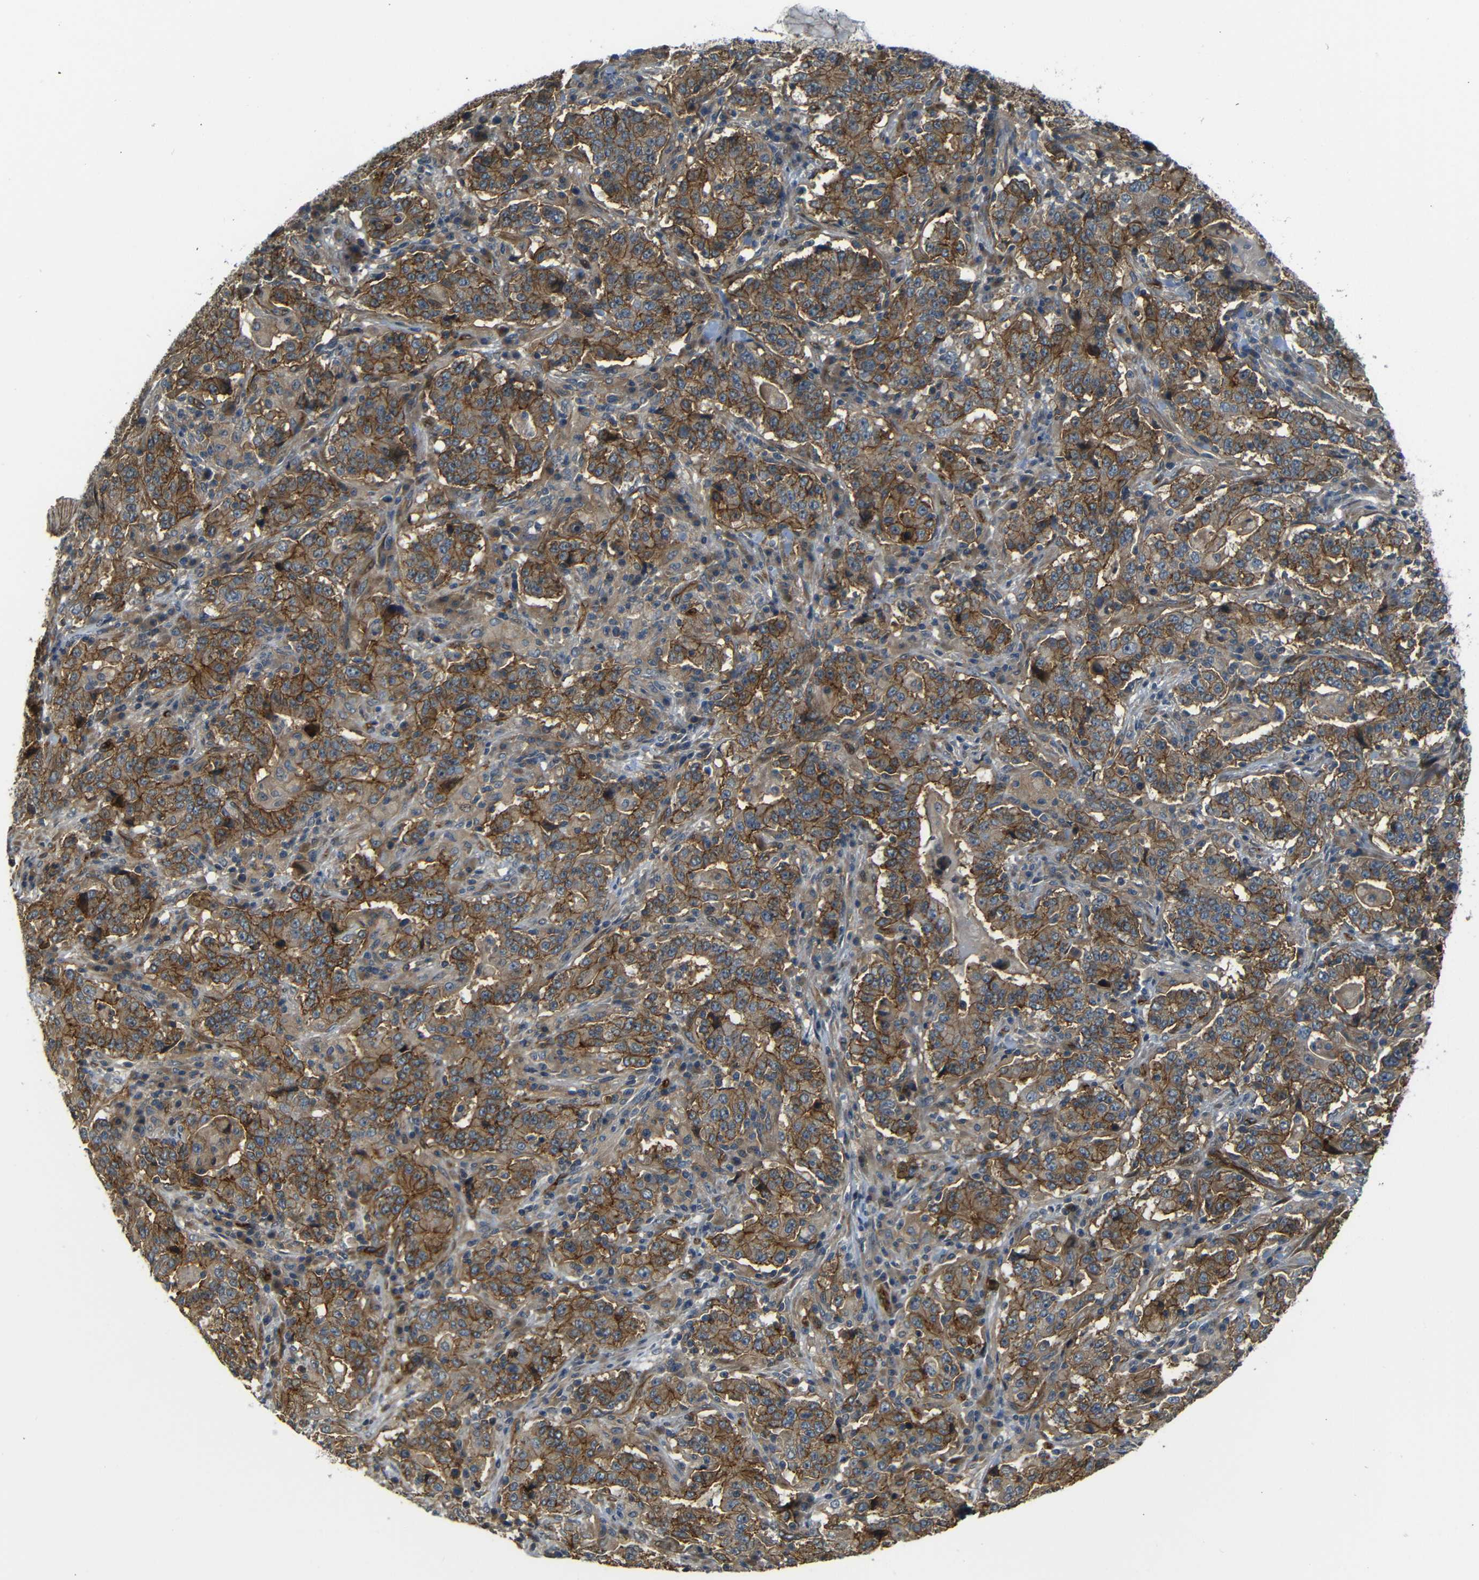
{"staining": {"intensity": "strong", "quantity": ">75%", "location": "cytoplasmic/membranous"}, "tissue": "stomach cancer", "cell_type": "Tumor cells", "image_type": "cancer", "snomed": [{"axis": "morphology", "description": "Normal tissue, NOS"}, {"axis": "morphology", "description": "Adenocarcinoma, NOS"}, {"axis": "topography", "description": "Stomach, upper"}, {"axis": "topography", "description": "Stomach"}], "caption": "Adenocarcinoma (stomach) stained with immunohistochemistry reveals strong cytoplasmic/membranous positivity in about >75% of tumor cells.", "gene": "RELL1", "patient": {"sex": "male", "age": 59}}